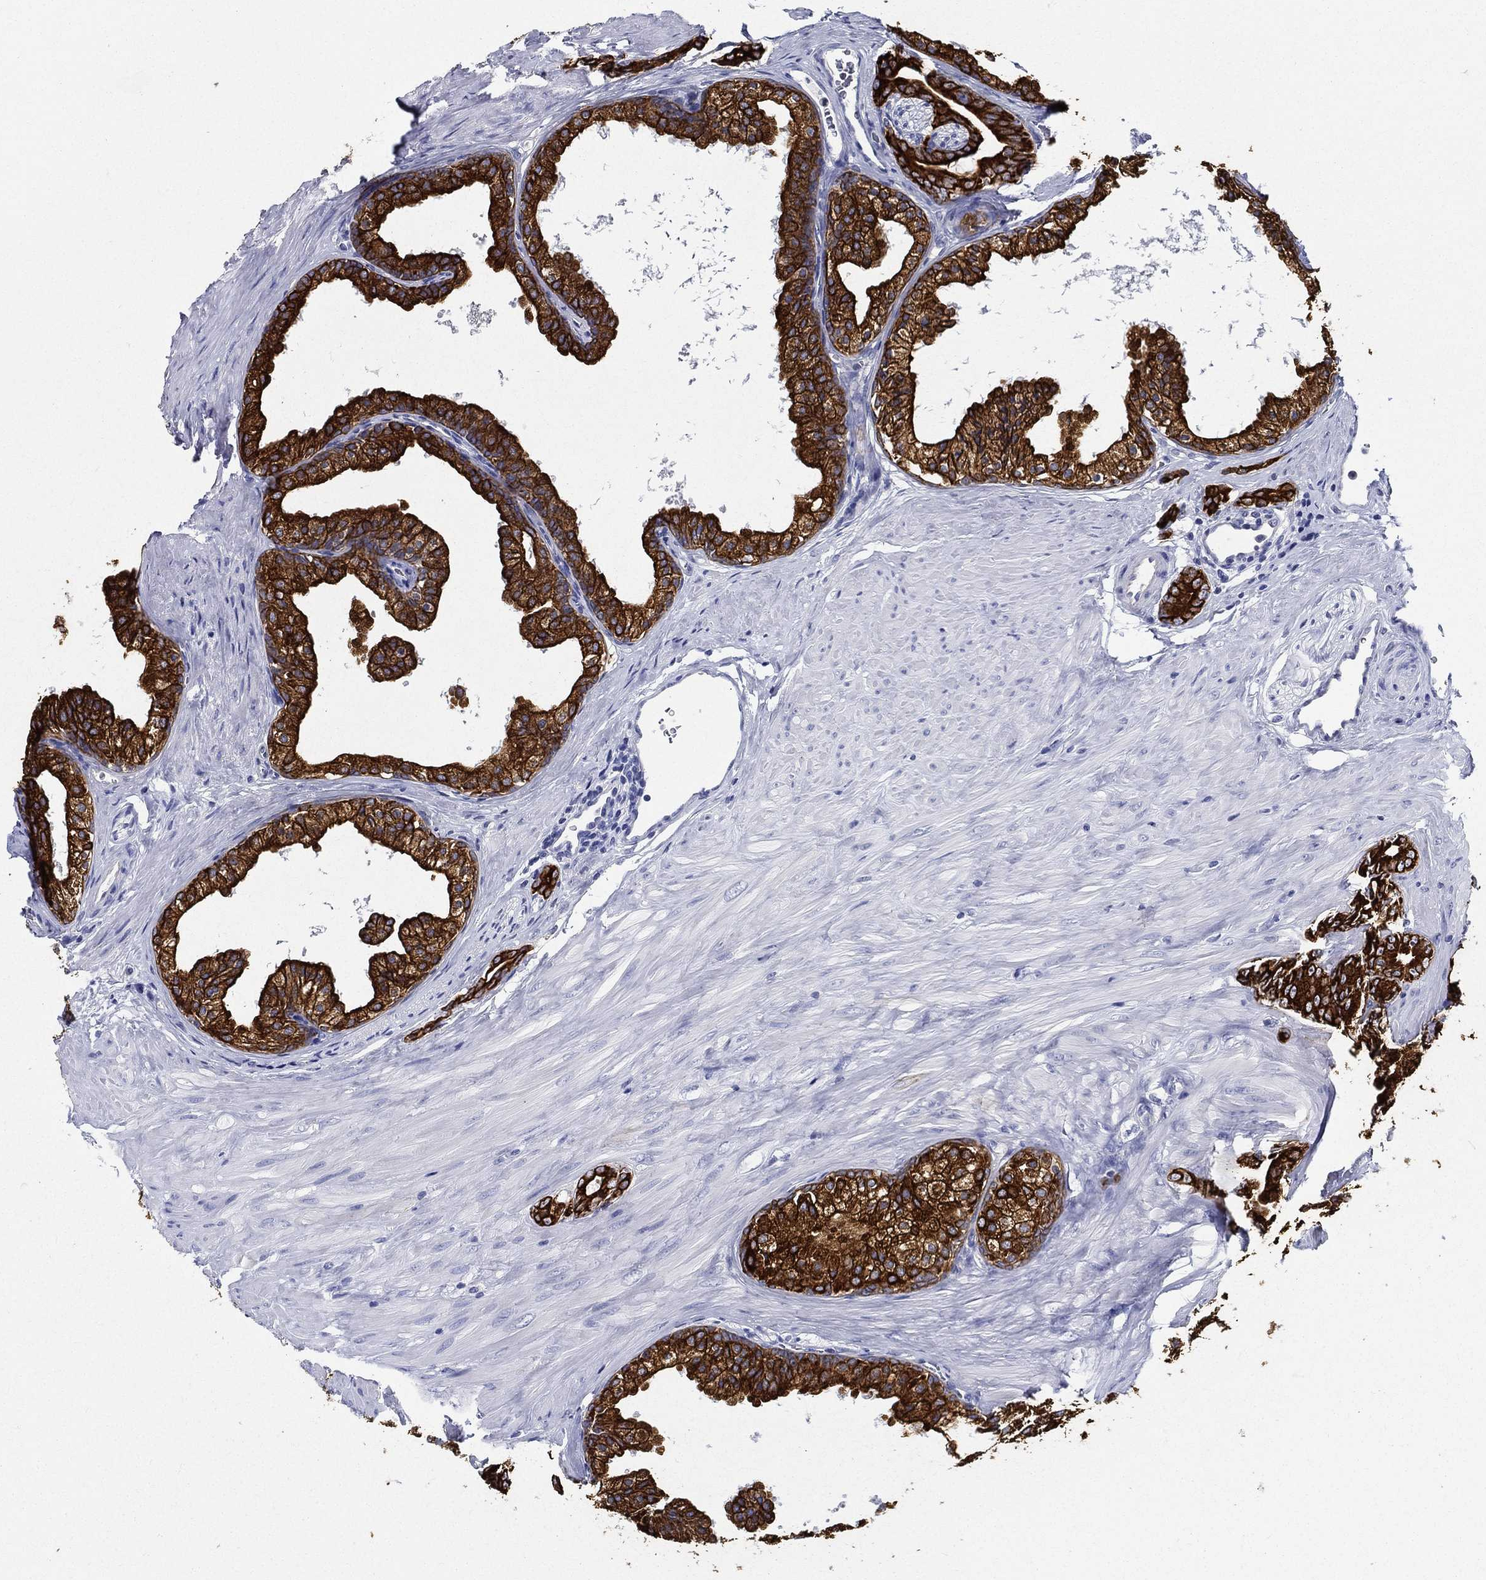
{"staining": {"intensity": "strong", "quantity": ">75%", "location": "cytoplasmic/membranous"}, "tissue": "prostate cancer", "cell_type": "Tumor cells", "image_type": "cancer", "snomed": [{"axis": "morphology", "description": "Adenocarcinoma, NOS"}, {"axis": "topography", "description": "Prostate"}], "caption": "A brown stain shows strong cytoplasmic/membranous staining of a protein in human prostate cancer (adenocarcinoma) tumor cells.", "gene": "NEDD9", "patient": {"sex": "male", "age": 55}}